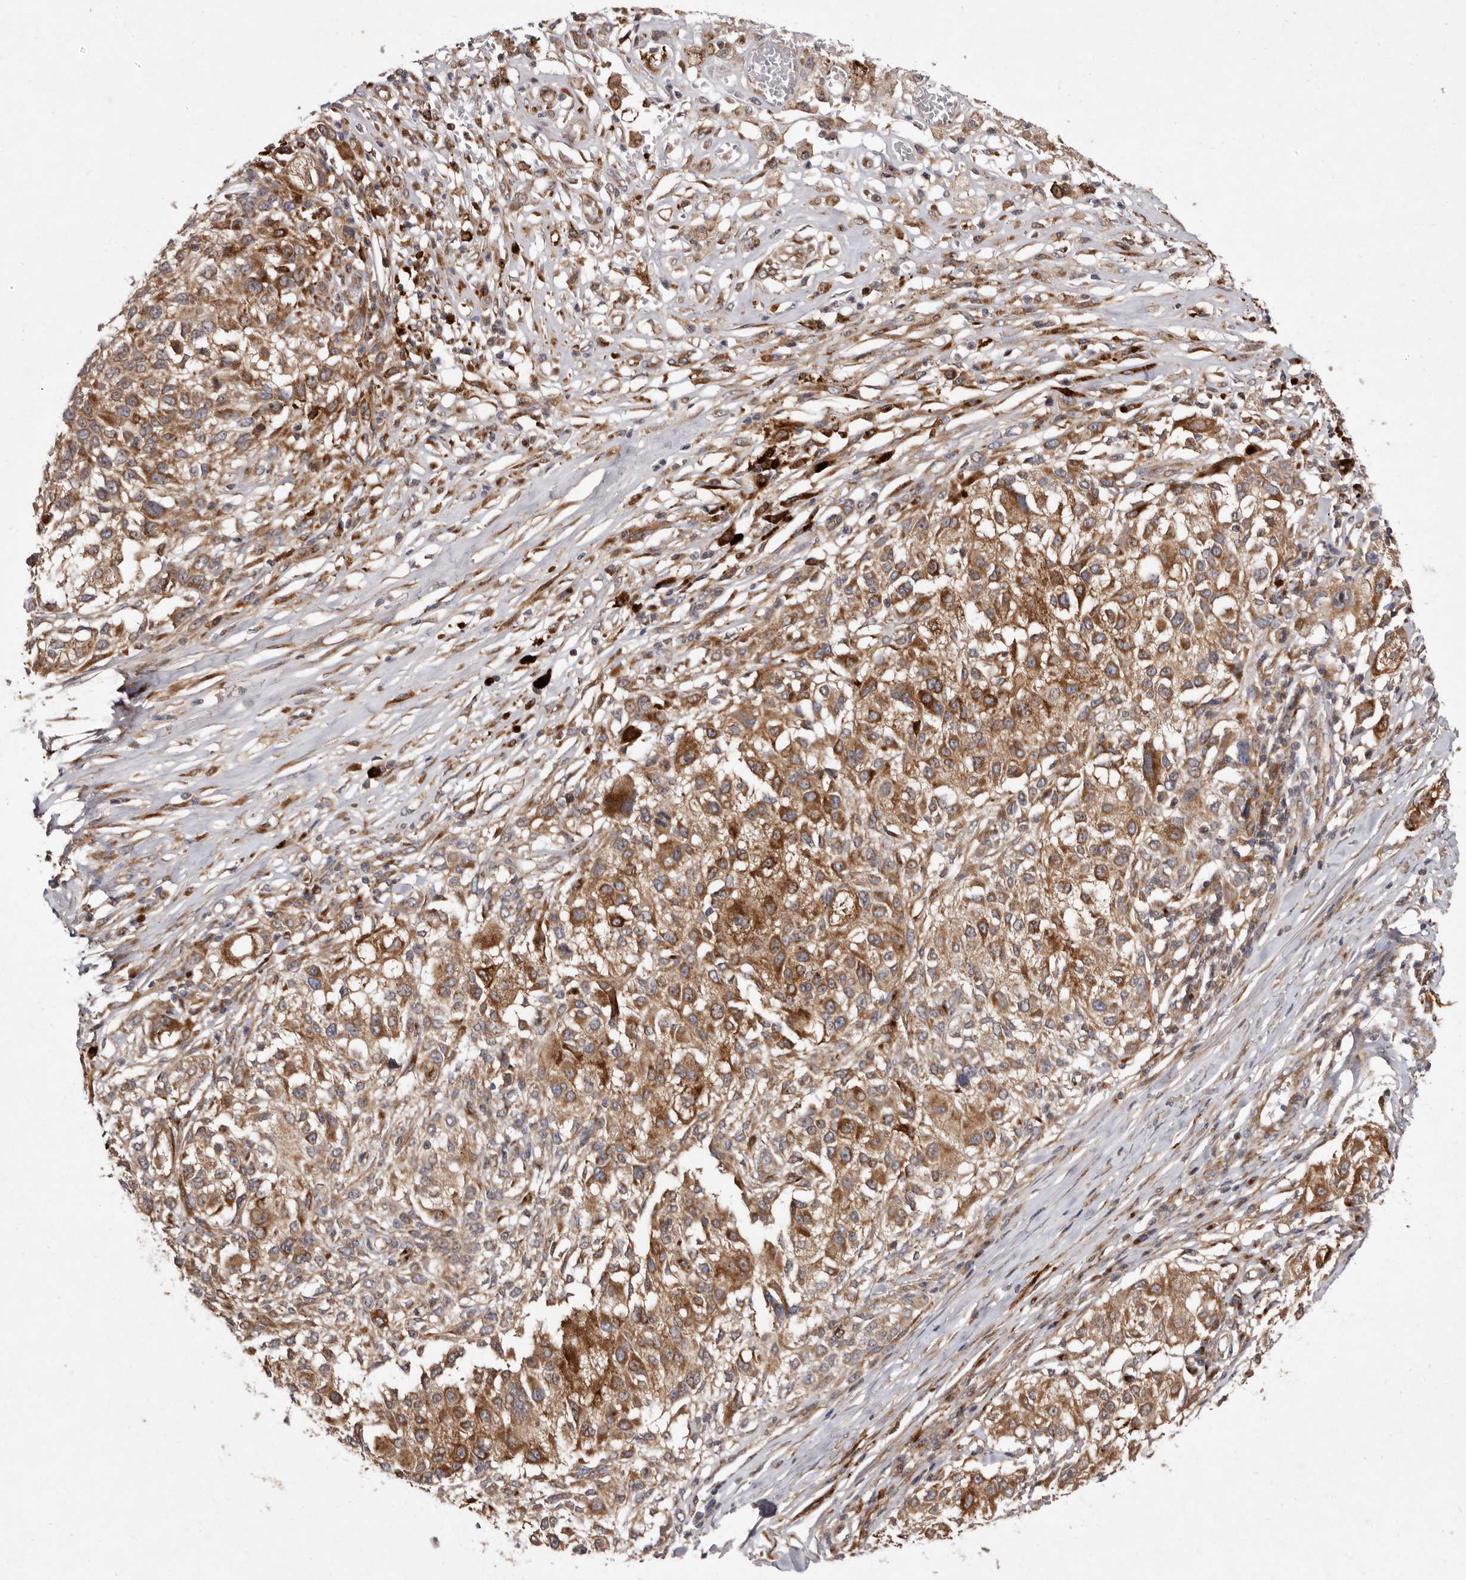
{"staining": {"intensity": "moderate", "quantity": ">75%", "location": "cytoplasmic/membranous"}, "tissue": "melanoma", "cell_type": "Tumor cells", "image_type": "cancer", "snomed": [{"axis": "morphology", "description": "Necrosis, NOS"}, {"axis": "morphology", "description": "Malignant melanoma, NOS"}, {"axis": "topography", "description": "Skin"}], "caption": "Immunohistochemistry histopathology image of neoplastic tissue: malignant melanoma stained using immunohistochemistry (IHC) exhibits medium levels of moderate protein expression localized specifically in the cytoplasmic/membranous of tumor cells, appearing as a cytoplasmic/membranous brown color.", "gene": "FLAD1", "patient": {"sex": "female", "age": 87}}